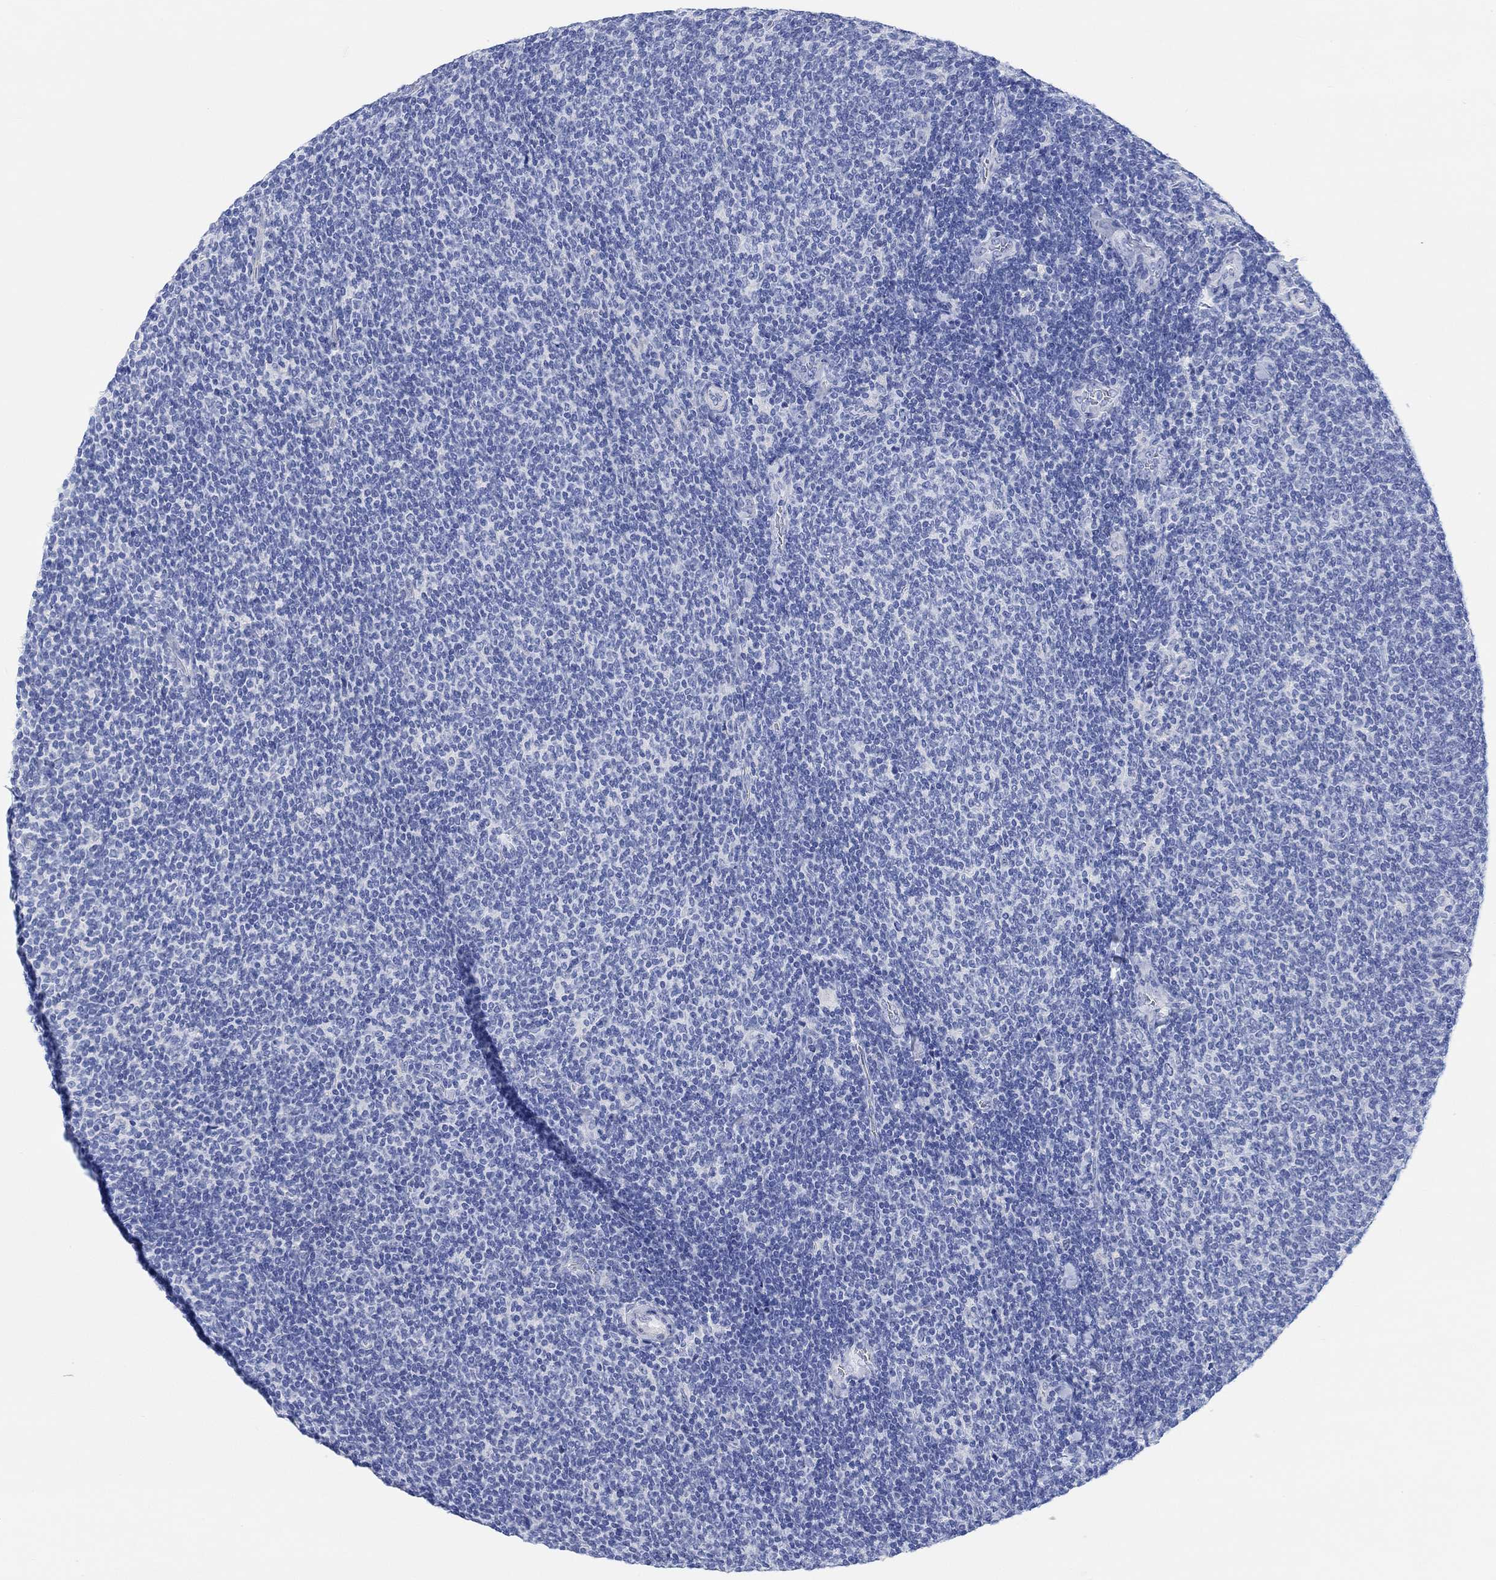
{"staining": {"intensity": "negative", "quantity": "none", "location": "none"}, "tissue": "lymphoma", "cell_type": "Tumor cells", "image_type": "cancer", "snomed": [{"axis": "morphology", "description": "Malignant lymphoma, non-Hodgkin's type, Low grade"}, {"axis": "topography", "description": "Lymph node"}], "caption": "Immunohistochemistry image of neoplastic tissue: lymphoma stained with DAB (3,3'-diaminobenzidine) shows no significant protein staining in tumor cells.", "gene": "ANKRD33", "patient": {"sex": "male", "age": 52}}